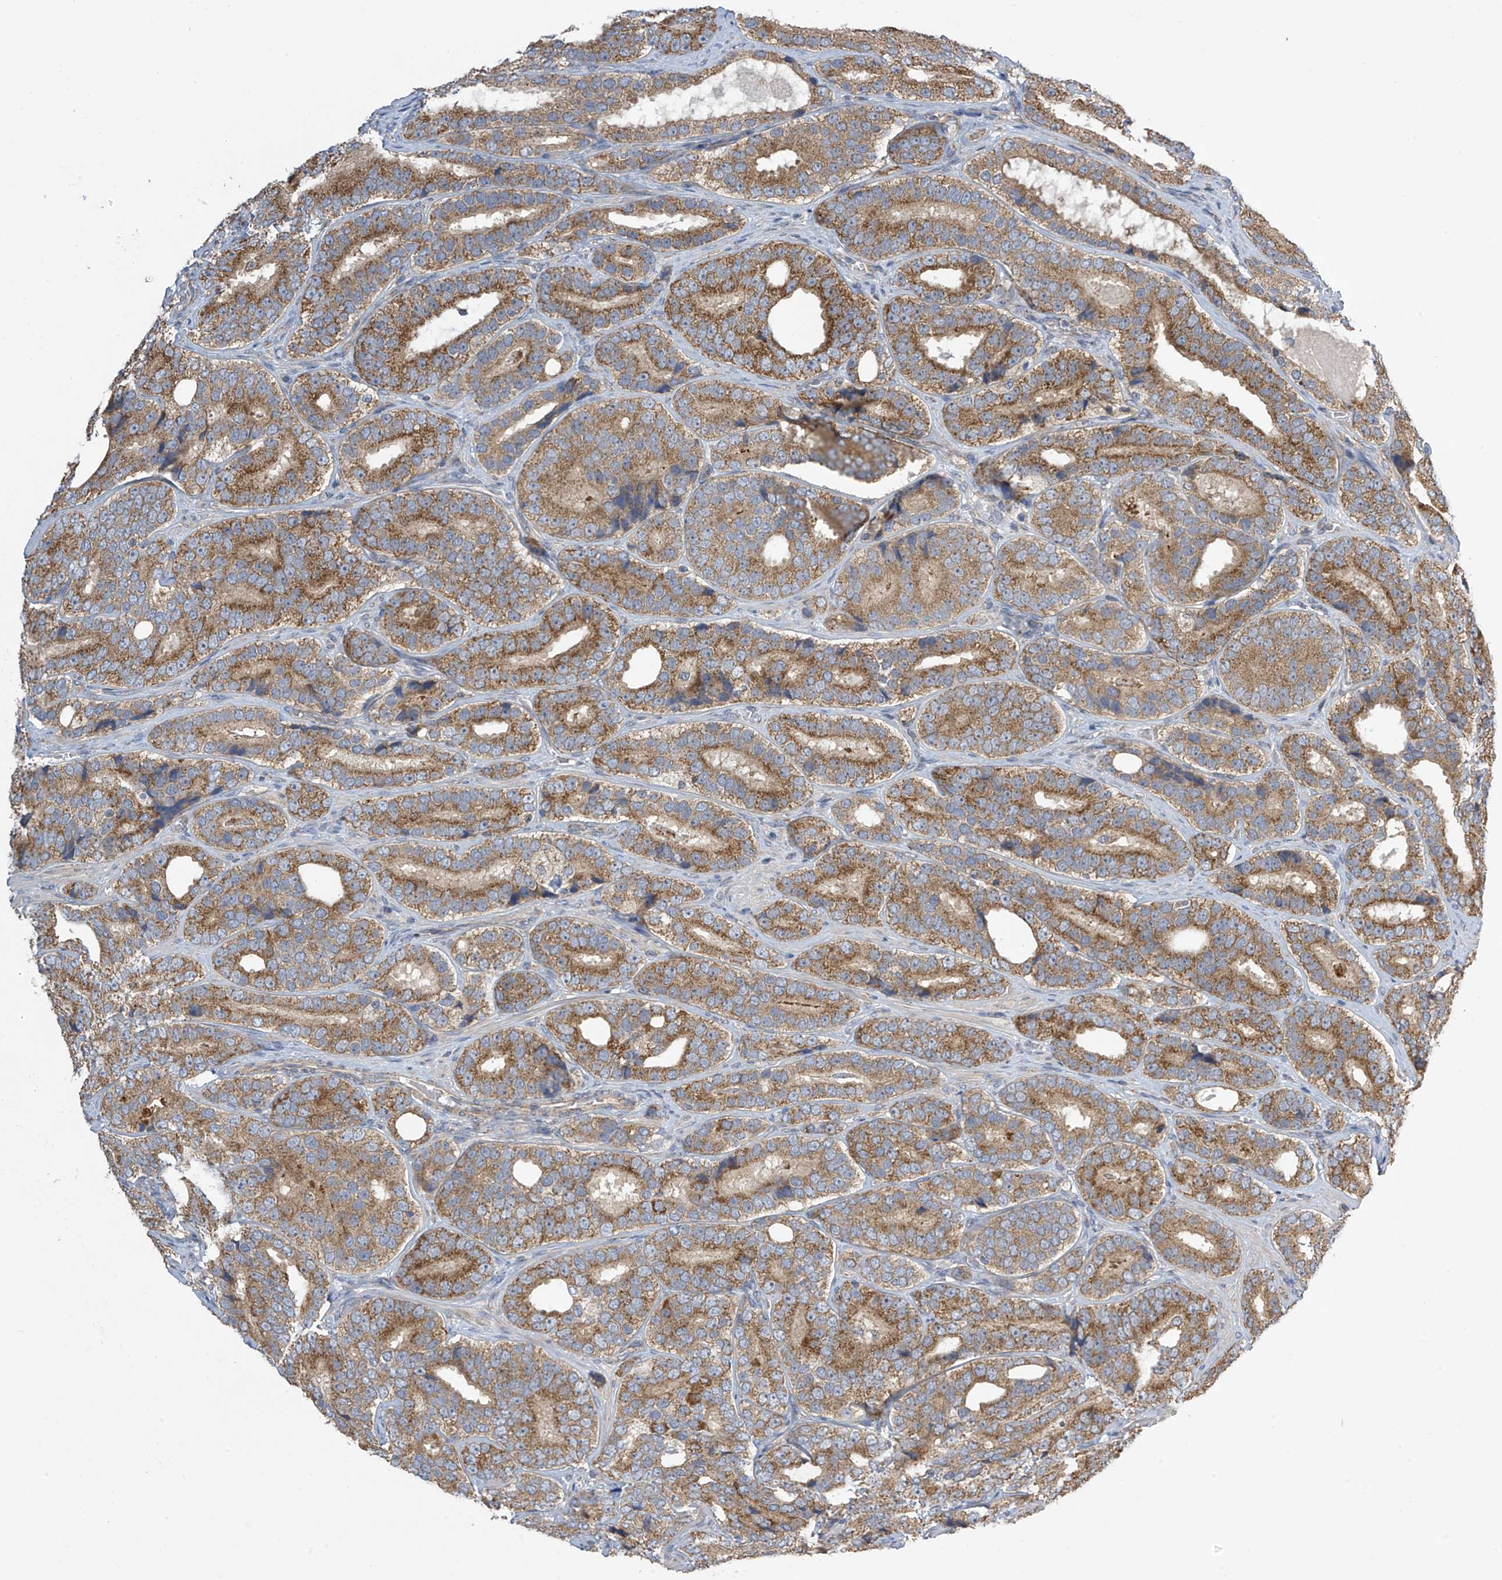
{"staining": {"intensity": "moderate", "quantity": ">75%", "location": "cytoplasmic/membranous"}, "tissue": "prostate cancer", "cell_type": "Tumor cells", "image_type": "cancer", "snomed": [{"axis": "morphology", "description": "Adenocarcinoma, High grade"}, {"axis": "topography", "description": "Prostate"}], "caption": "DAB (3,3'-diaminobenzidine) immunohistochemical staining of human prostate cancer (high-grade adenocarcinoma) exhibits moderate cytoplasmic/membranous protein staining in approximately >75% of tumor cells. The staining was performed using DAB (3,3'-diaminobenzidine), with brown indicating positive protein expression. Nuclei are stained blue with hematoxylin.", "gene": "PNPT1", "patient": {"sex": "male", "age": 56}}